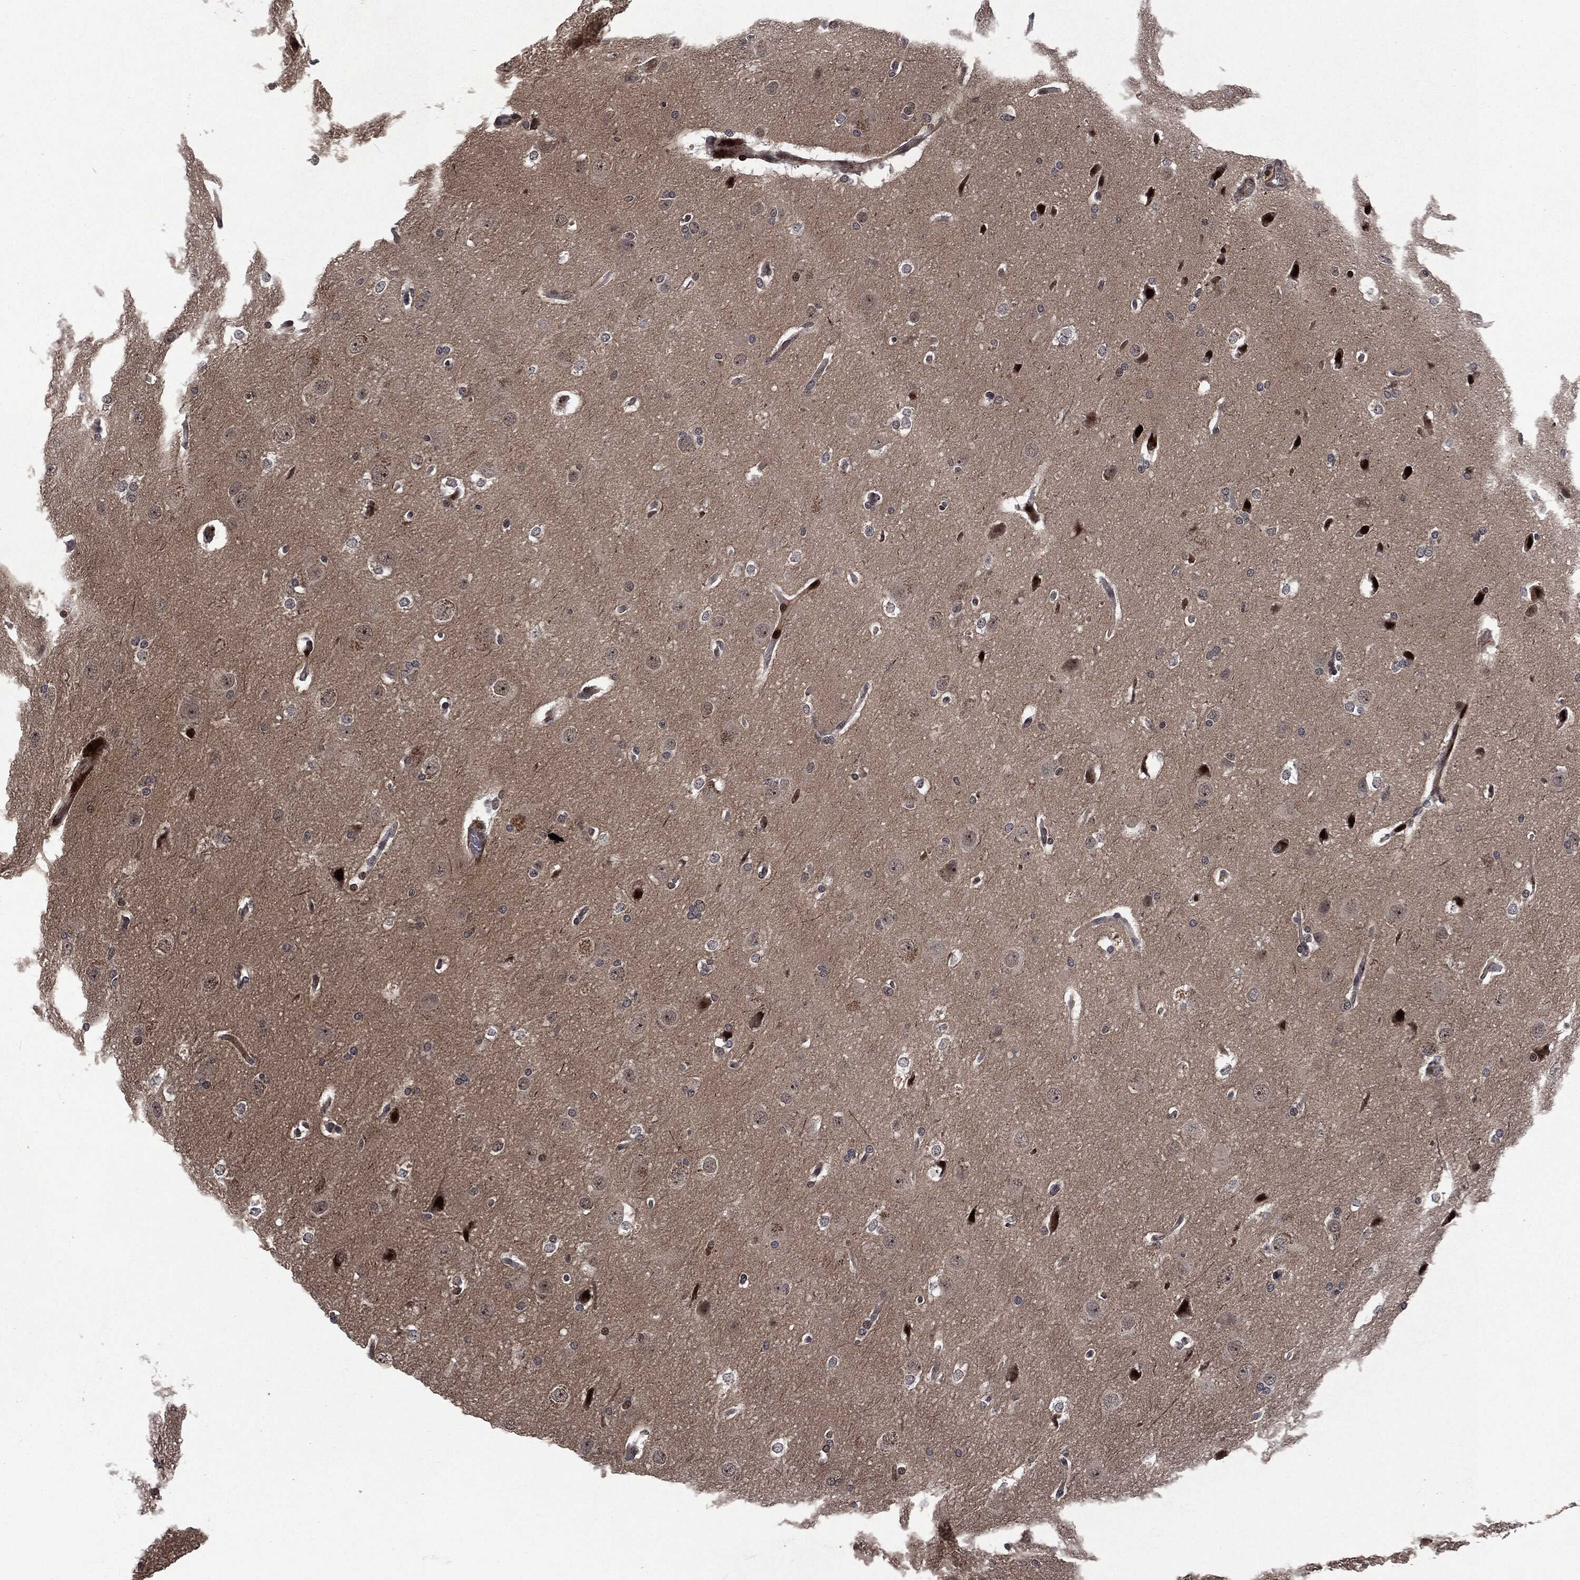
{"staining": {"intensity": "negative", "quantity": "none", "location": "none"}, "tissue": "glioma", "cell_type": "Tumor cells", "image_type": "cancer", "snomed": [{"axis": "morphology", "description": "Glioma, malignant, Low grade"}, {"axis": "topography", "description": "Brain"}], "caption": "This is an immunohistochemistry (IHC) micrograph of human glioma. There is no positivity in tumor cells.", "gene": "EGFR", "patient": {"sex": "female", "age": 37}}